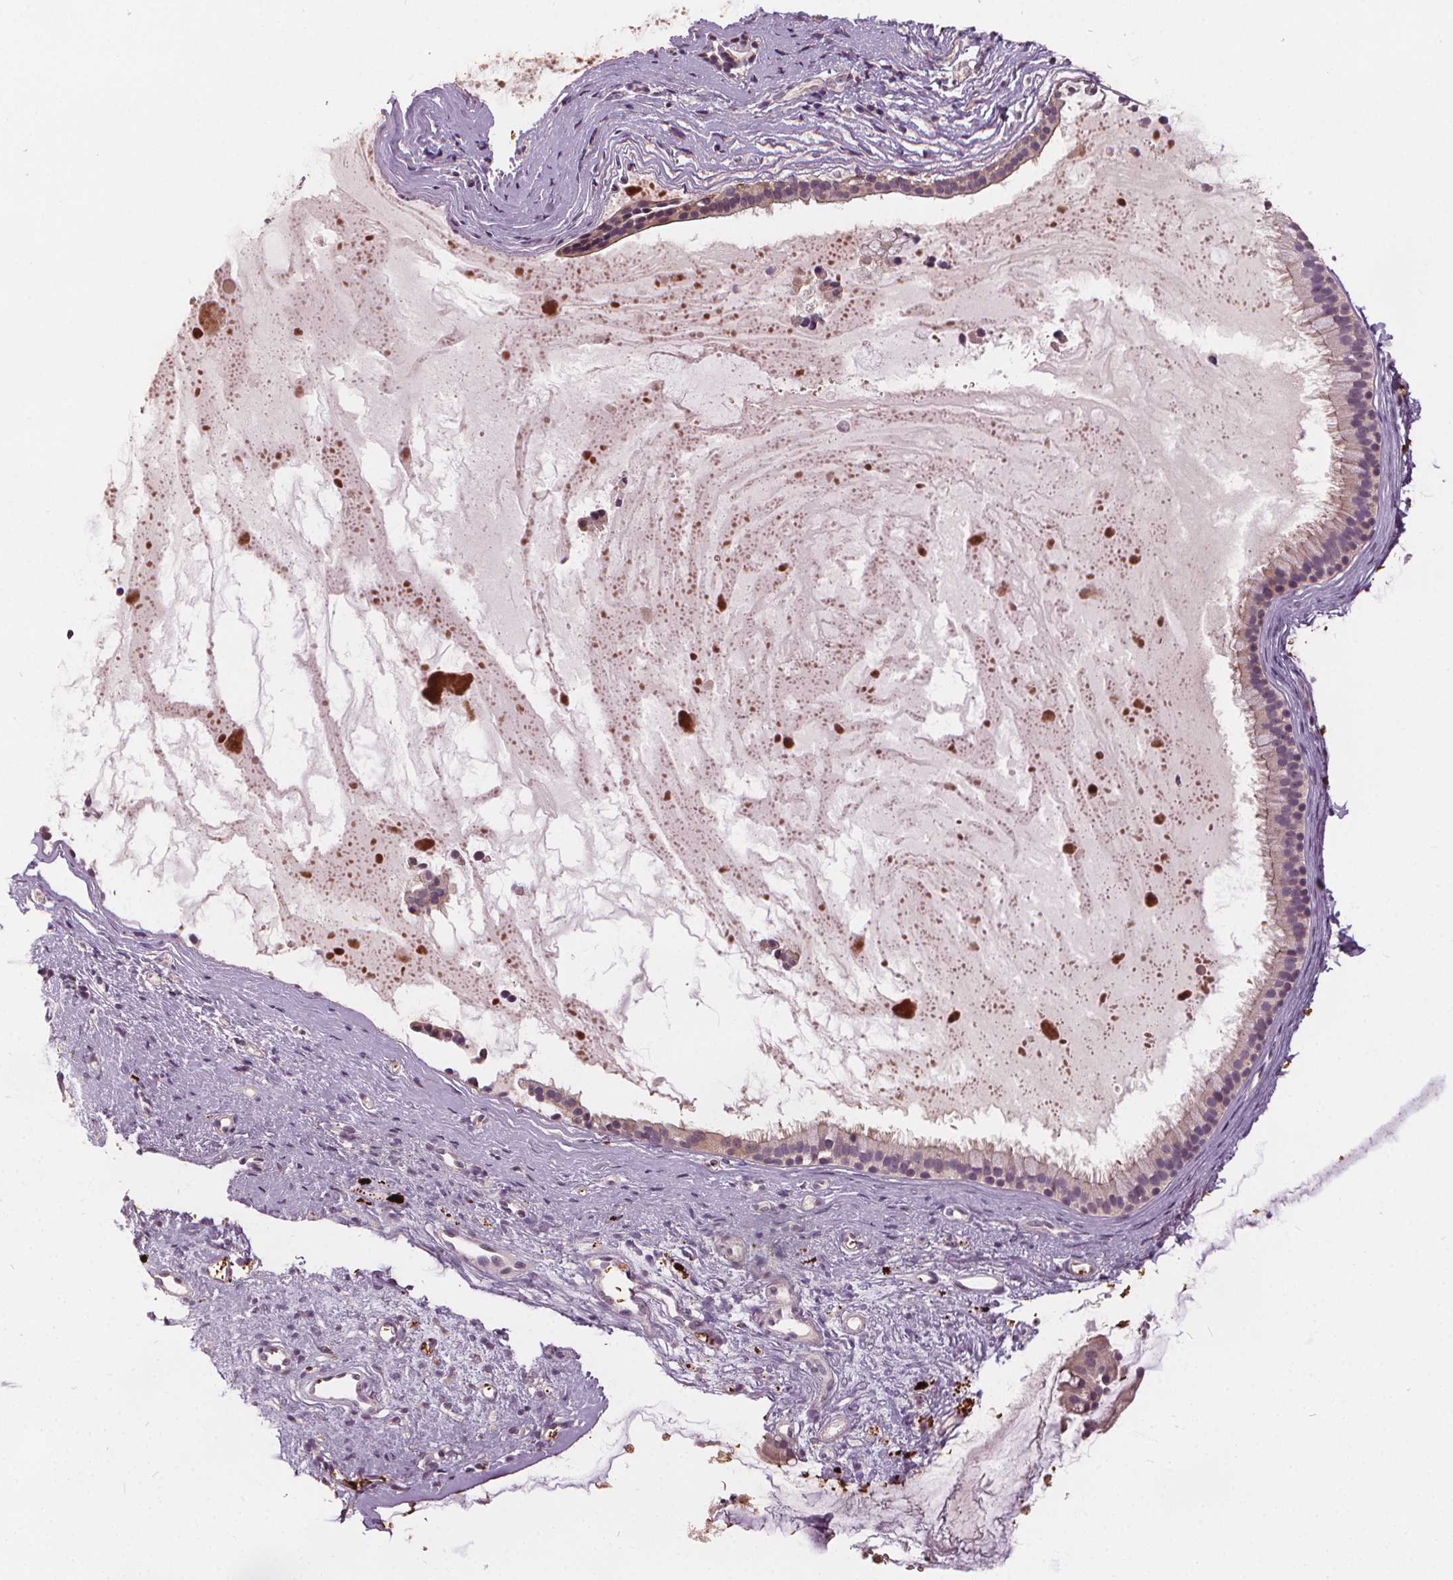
{"staining": {"intensity": "weak", "quantity": "25%-75%", "location": "cytoplasmic/membranous"}, "tissue": "nasopharynx", "cell_type": "Respiratory epithelial cells", "image_type": "normal", "snomed": [{"axis": "morphology", "description": "Normal tissue, NOS"}, {"axis": "topography", "description": "Nasopharynx"}], "caption": "Immunohistochemistry (IHC) (DAB) staining of unremarkable human nasopharynx demonstrates weak cytoplasmic/membranous protein staining in about 25%-75% of respiratory epithelial cells.", "gene": "IPO13", "patient": {"sex": "male", "age": 77}}